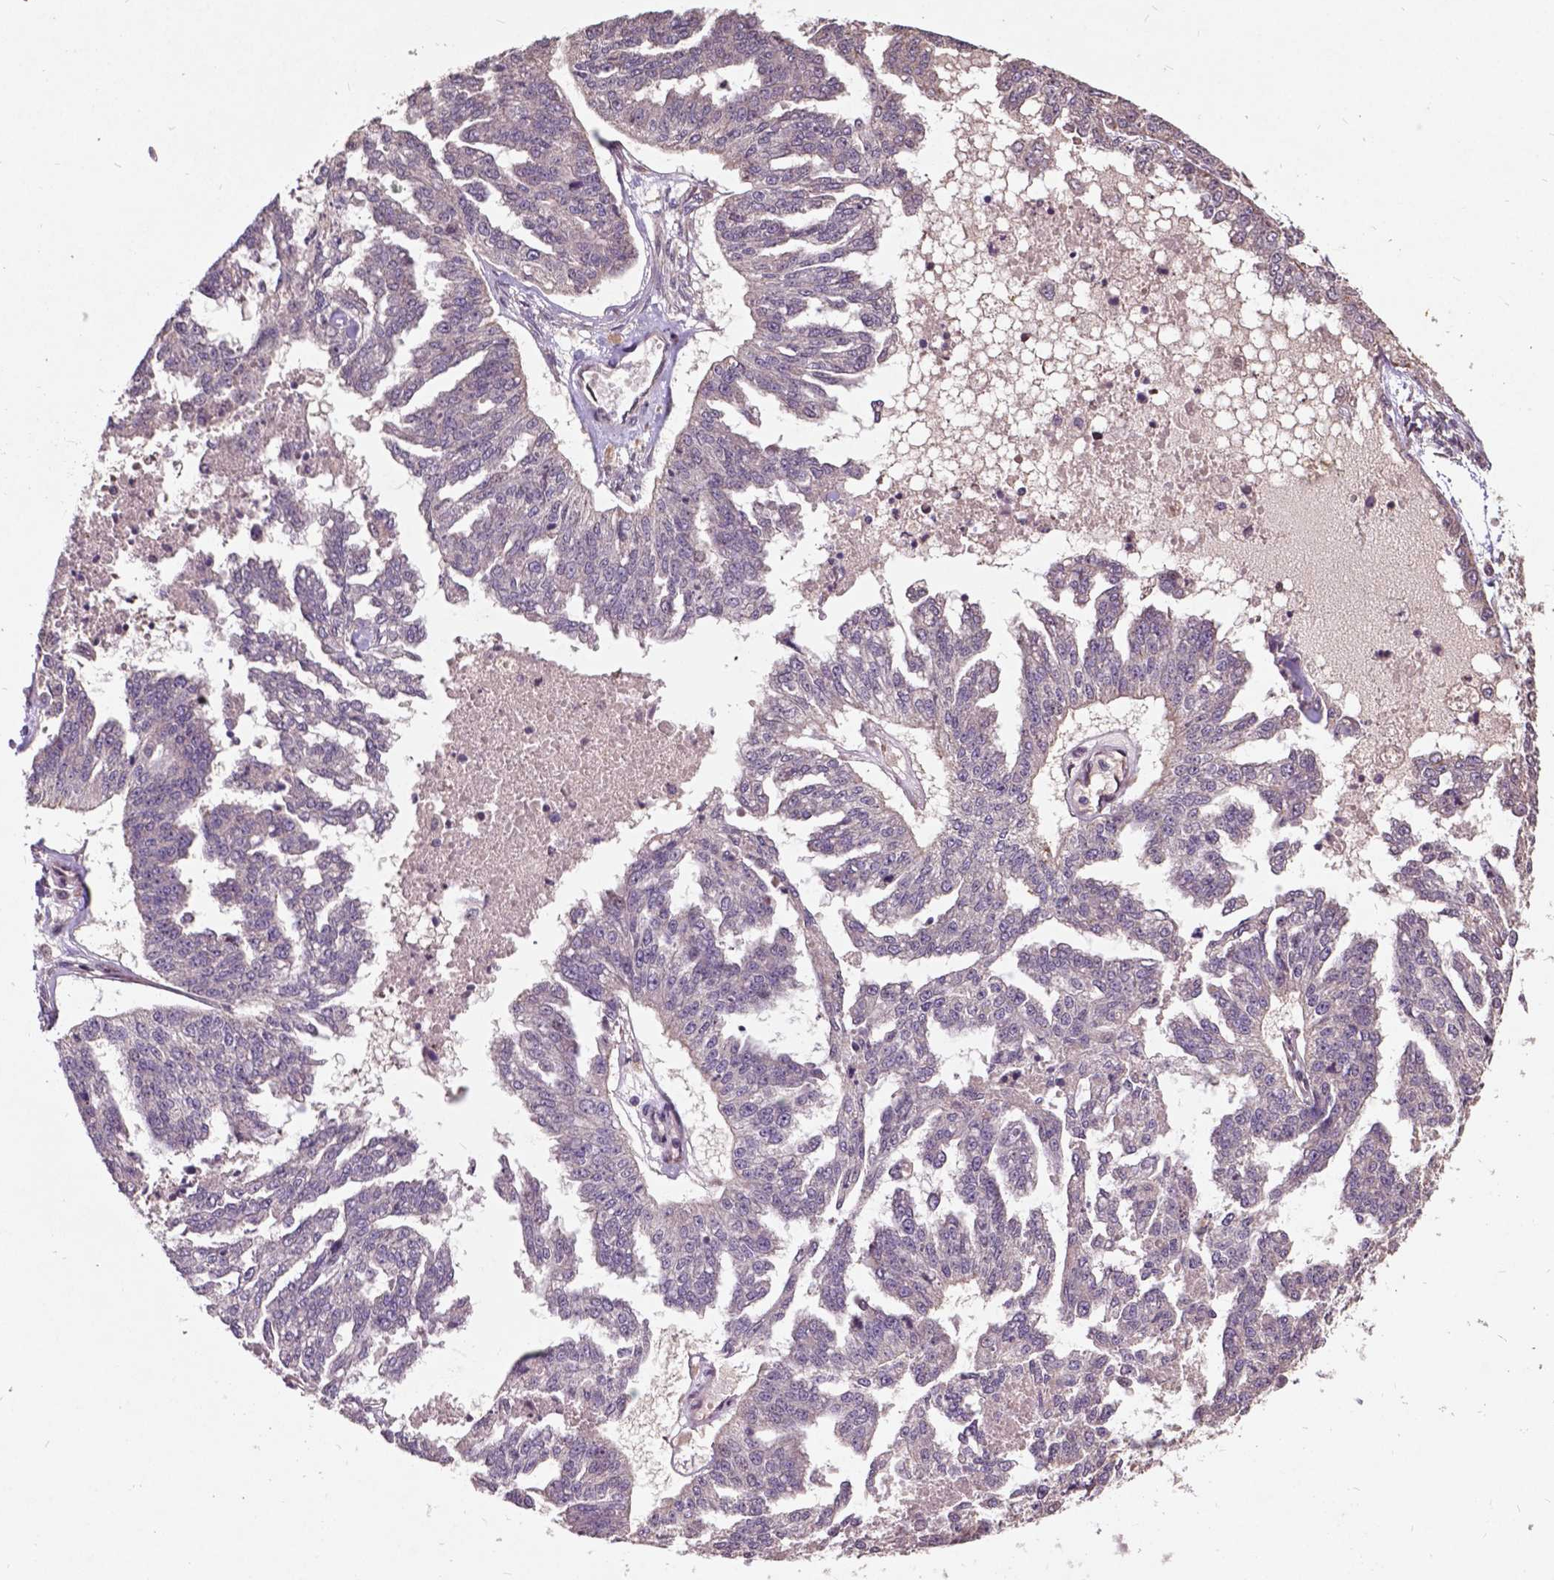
{"staining": {"intensity": "negative", "quantity": "none", "location": "none"}, "tissue": "ovarian cancer", "cell_type": "Tumor cells", "image_type": "cancer", "snomed": [{"axis": "morphology", "description": "Cystadenocarcinoma, serous, NOS"}, {"axis": "topography", "description": "Ovary"}], "caption": "This is a photomicrograph of IHC staining of serous cystadenocarcinoma (ovarian), which shows no expression in tumor cells.", "gene": "AP1S3", "patient": {"sex": "female", "age": 58}}